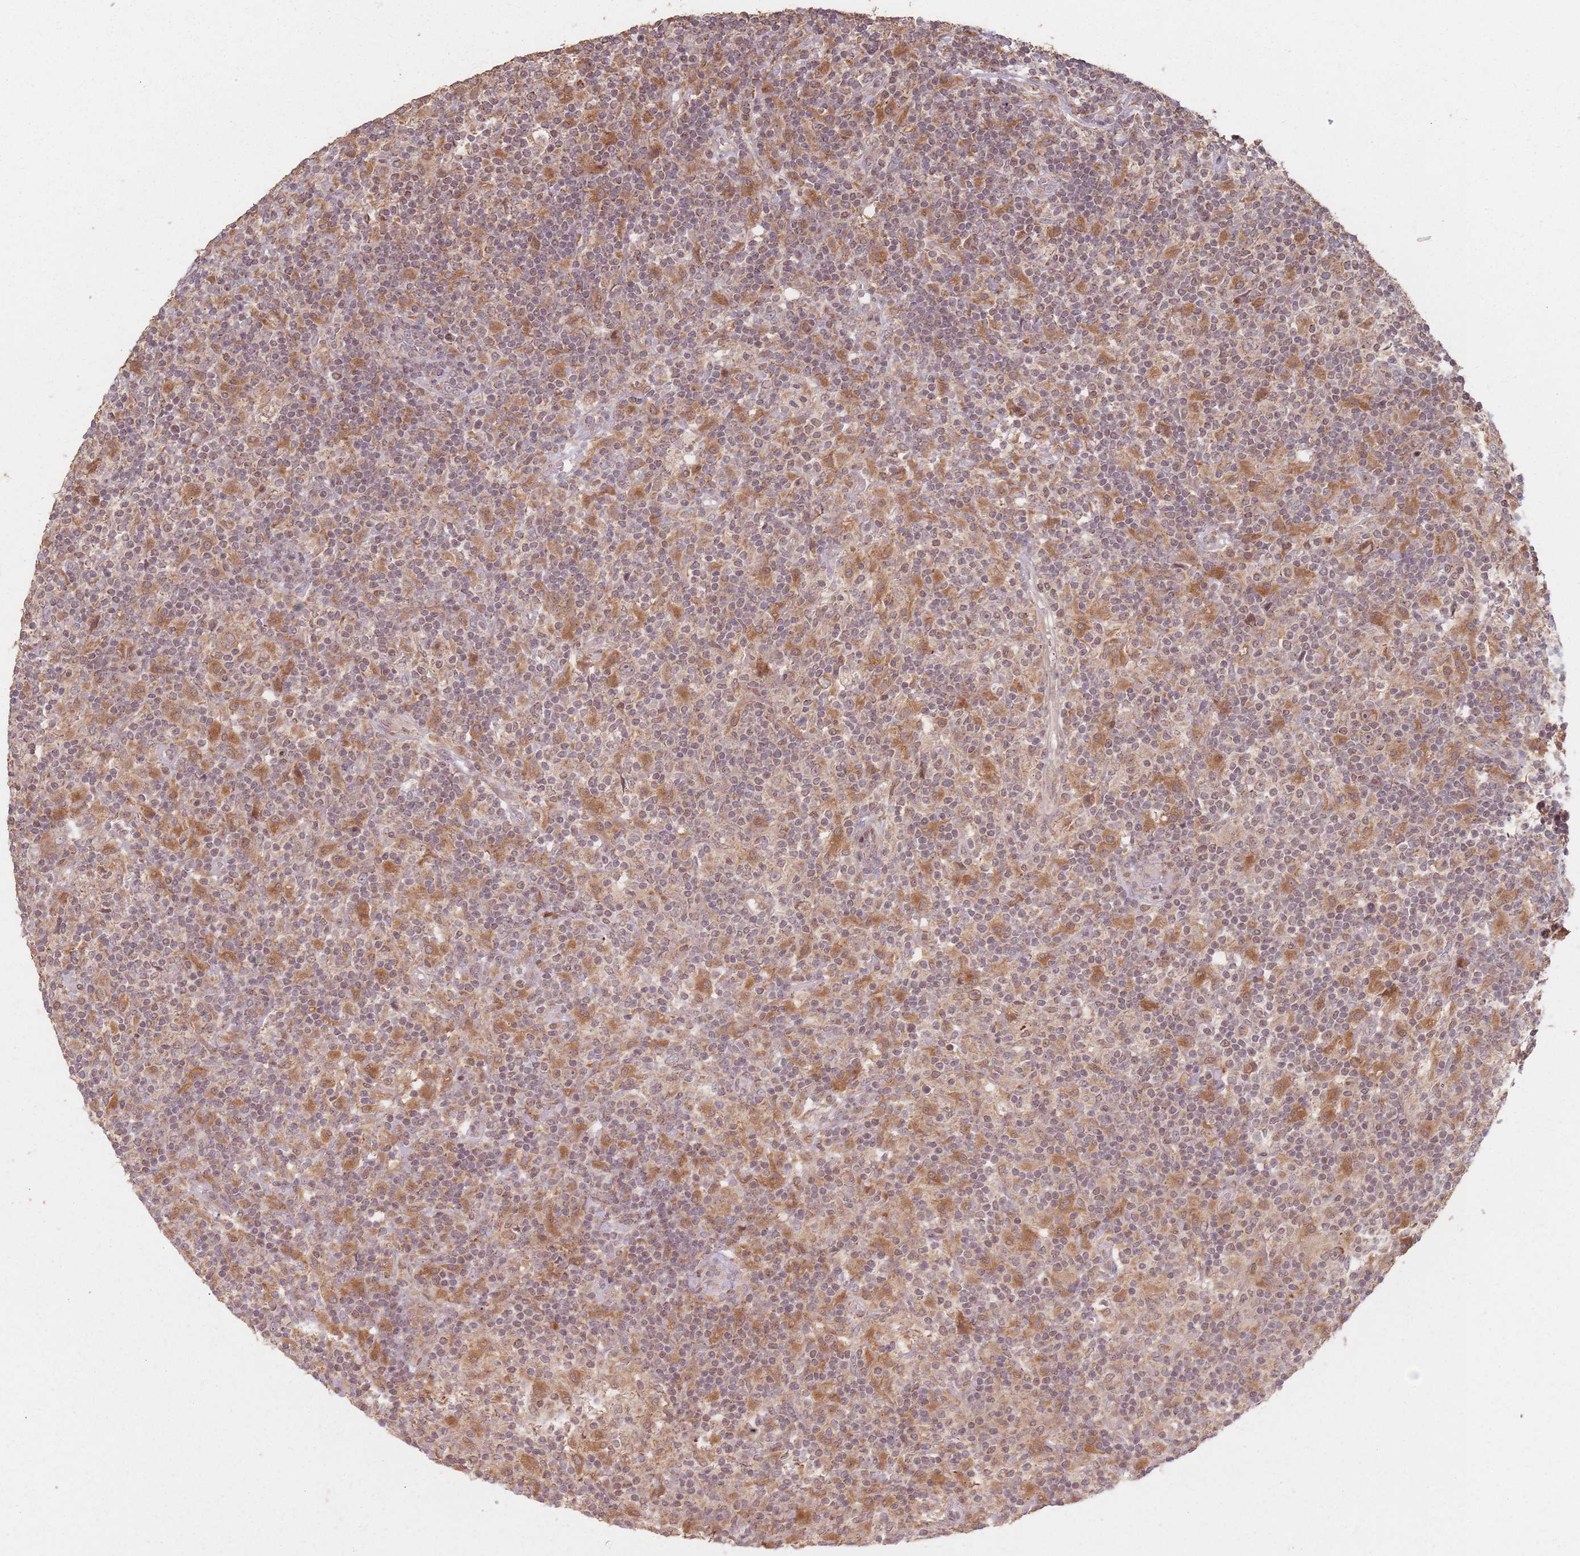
{"staining": {"intensity": "moderate", "quantity": ">75%", "location": "cytoplasmic/membranous"}, "tissue": "lymphoma", "cell_type": "Tumor cells", "image_type": "cancer", "snomed": [{"axis": "morphology", "description": "Hodgkin's disease, NOS"}, {"axis": "topography", "description": "Lymph node"}], "caption": "Immunohistochemical staining of Hodgkin's disease demonstrates medium levels of moderate cytoplasmic/membranous positivity in about >75% of tumor cells.", "gene": "VPS52", "patient": {"sex": "male", "age": 70}}